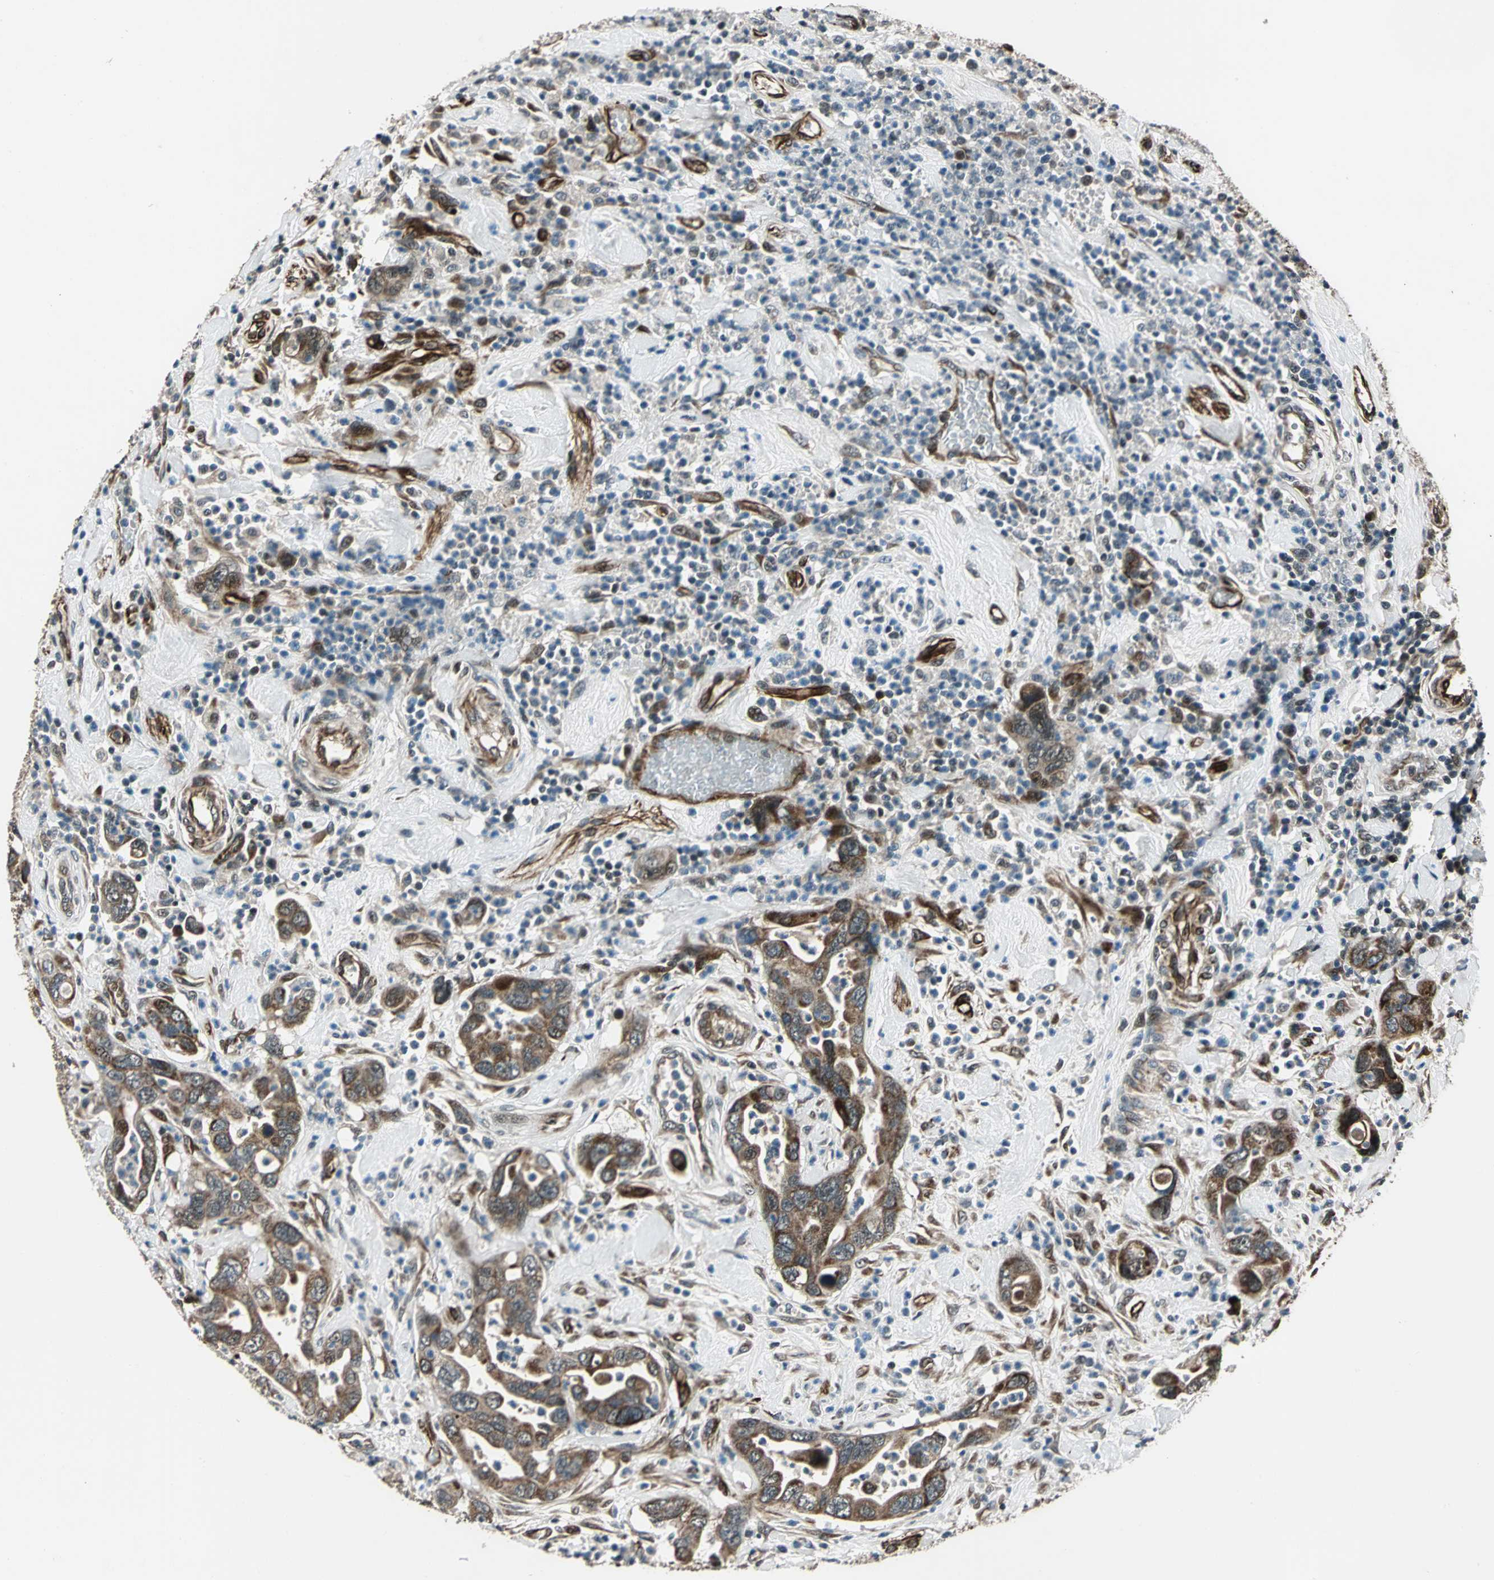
{"staining": {"intensity": "strong", "quantity": ">75%", "location": "cytoplasmic/membranous"}, "tissue": "pancreatic cancer", "cell_type": "Tumor cells", "image_type": "cancer", "snomed": [{"axis": "morphology", "description": "Adenocarcinoma, NOS"}, {"axis": "topography", "description": "Pancreas"}], "caption": "A high amount of strong cytoplasmic/membranous expression is appreciated in about >75% of tumor cells in pancreatic cancer tissue.", "gene": "EXD2", "patient": {"sex": "female", "age": 71}}